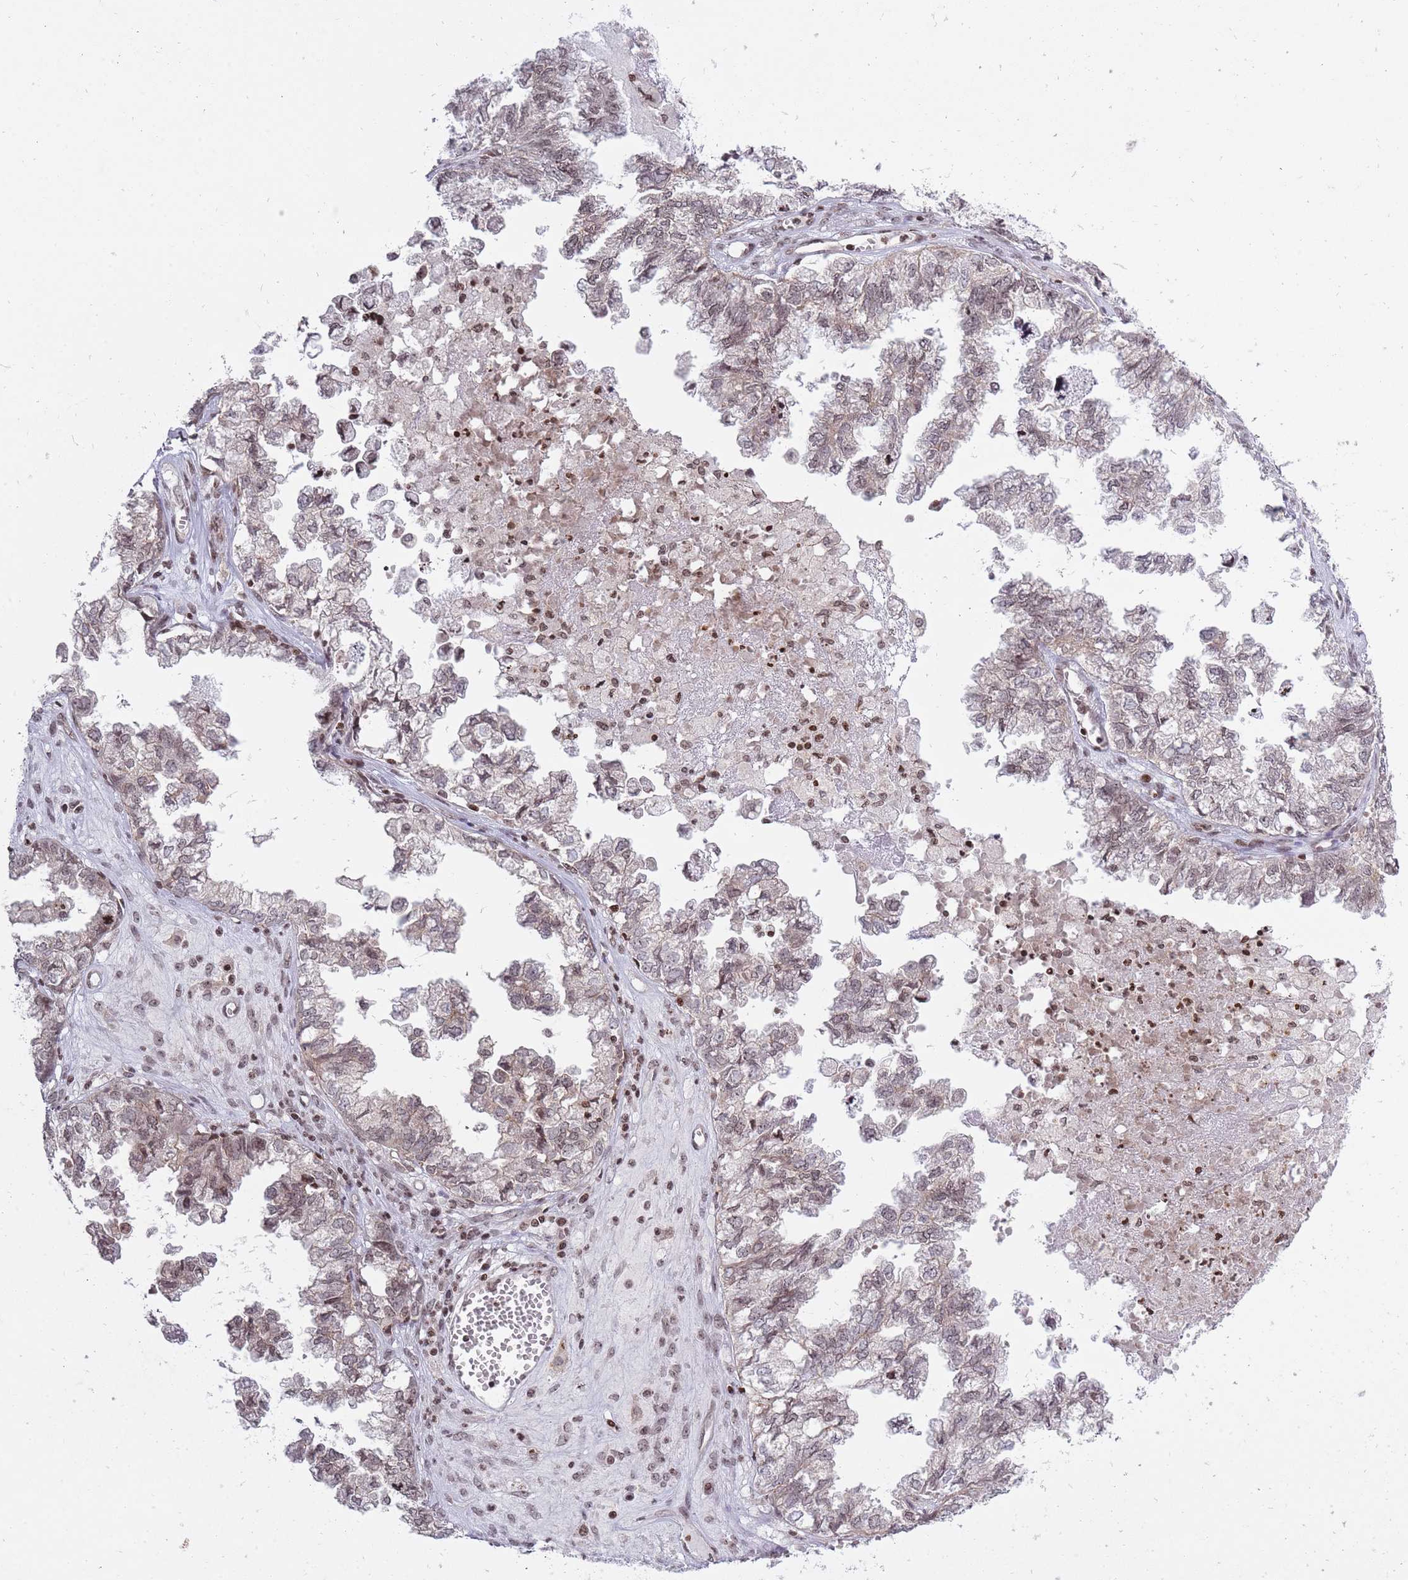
{"staining": {"intensity": "weak", "quantity": "25%-75%", "location": "nuclear"}, "tissue": "ovarian cancer", "cell_type": "Tumor cells", "image_type": "cancer", "snomed": [{"axis": "morphology", "description": "Cystadenocarcinoma, mucinous, NOS"}, {"axis": "topography", "description": "Ovary"}], "caption": "Mucinous cystadenocarcinoma (ovarian) was stained to show a protein in brown. There is low levels of weak nuclear positivity in about 25%-75% of tumor cells.", "gene": "TMC6", "patient": {"sex": "female", "age": 72}}